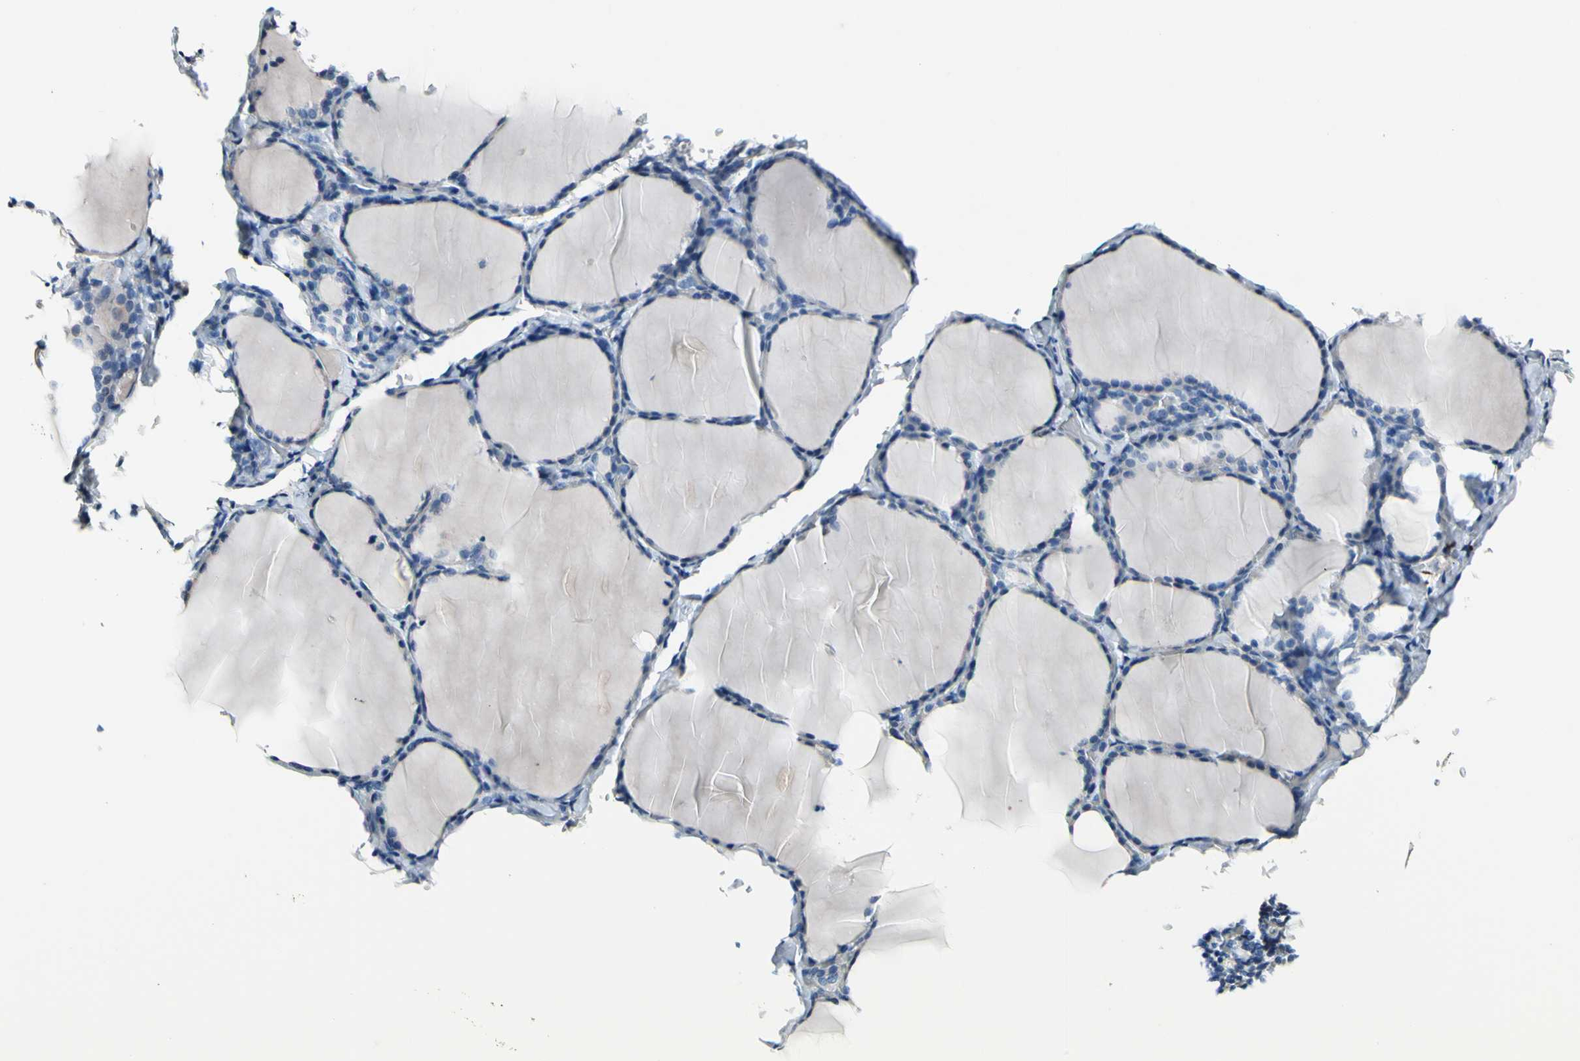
{"staining": {"intensity": "negative", "quantity": "none", "location": "none"}, "tissue": "thyroid gland", "cell_type": "Glandular cells", "image_type": "normal", "snomed": [{"axis": "morphology", "description": "Normal tissue, NOS"}, {"axis": "morphology", "description": "Papillary adenocarcinoma, NOS"}, {"axis": "topography", "description": "Thyroid gland"}], "caption": "Human thyroid gland stained for a protein using immunohistochemistry displays no positivity in glandular cells.", "gene": "COL6A3", "patient": {"sex": "female", "age": 30}}